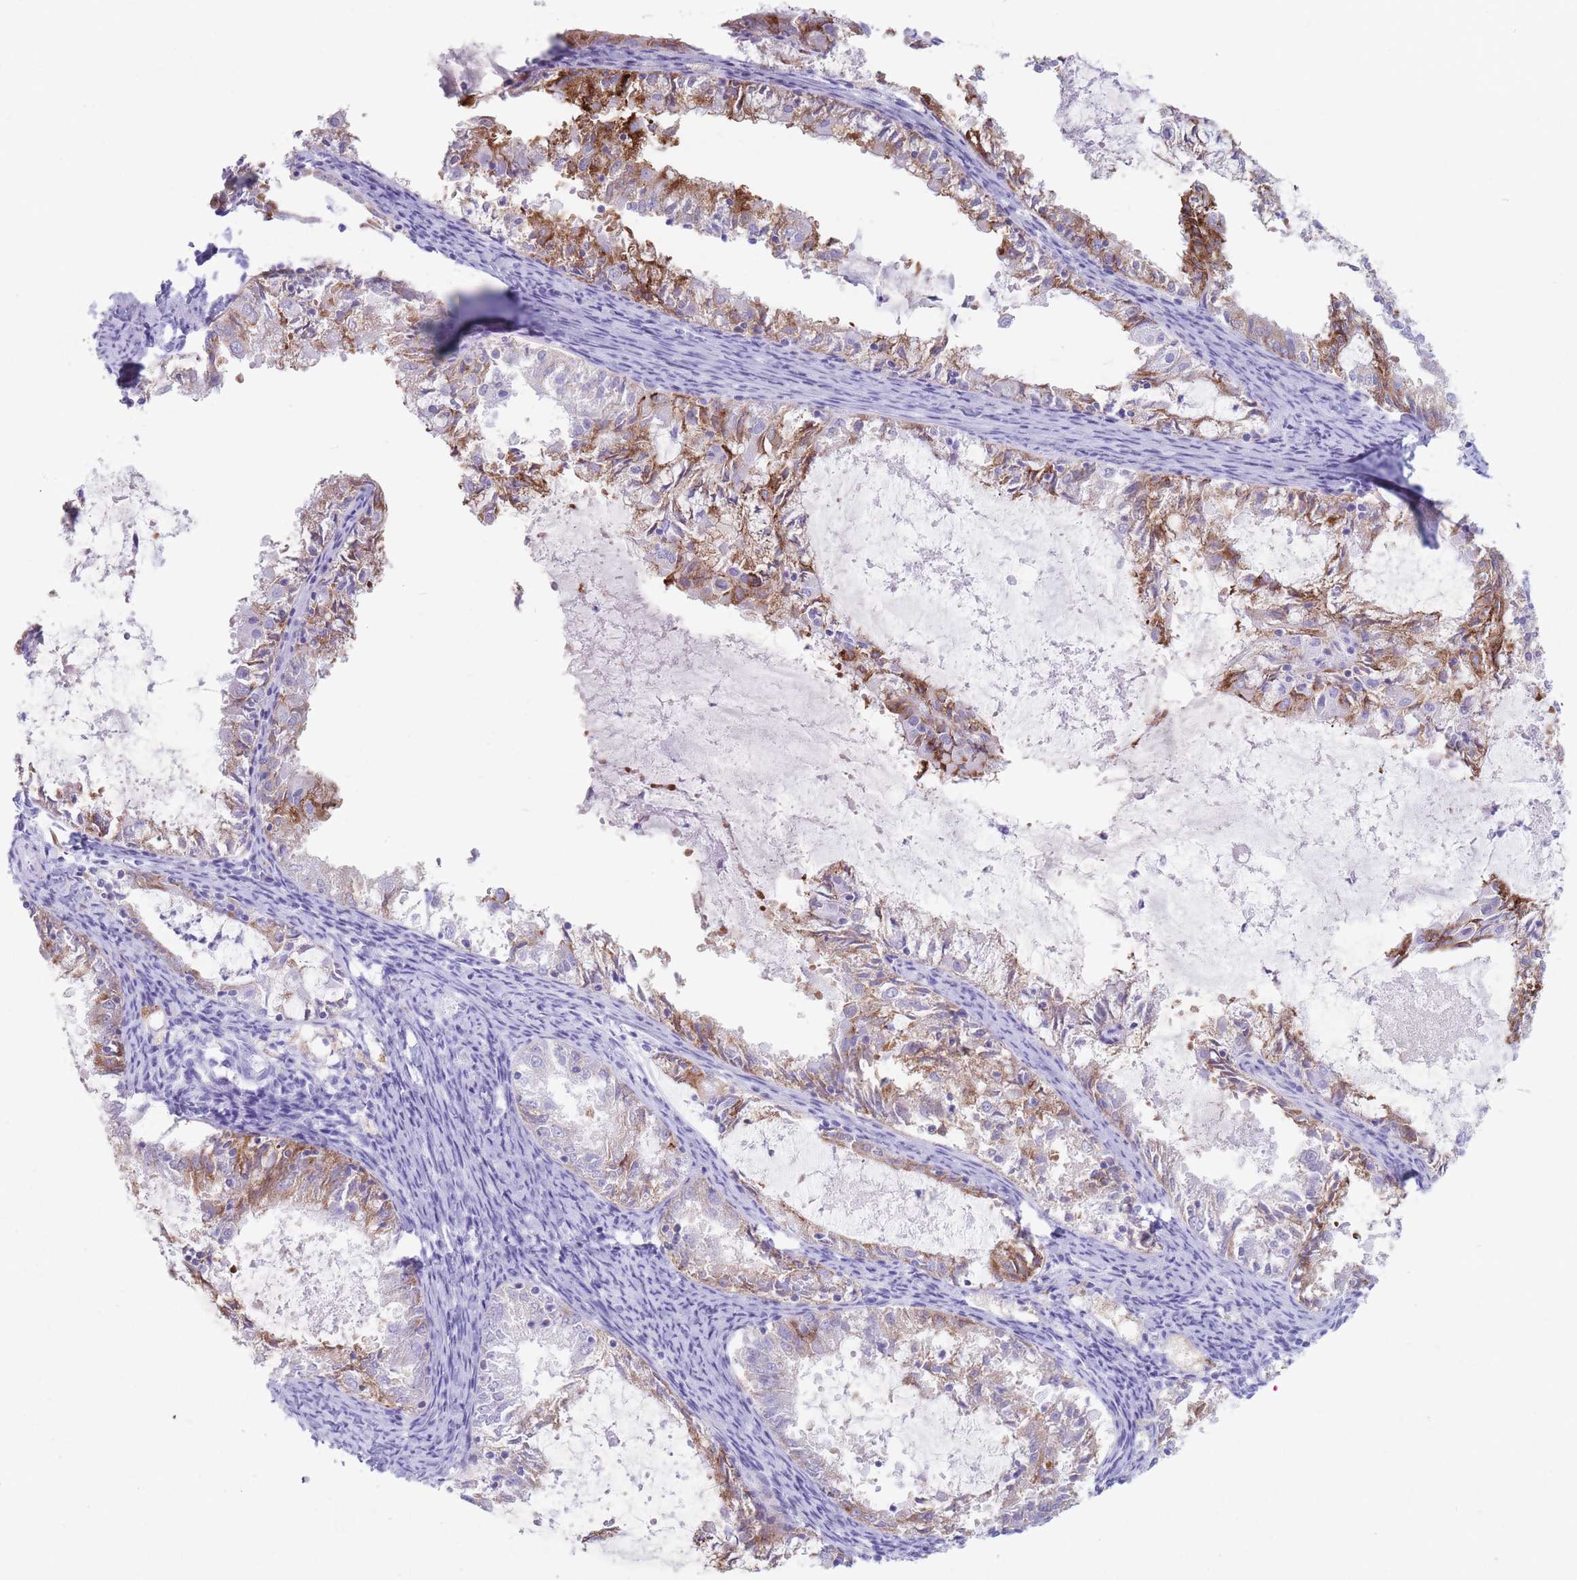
{"staining": {"intensity": "strong", "quantity": ">75%", "location": "cytoplasmic/membranous"}, "tissue": "endometrial cancer", "cell_type": "Tumor cells", "image_type": "cancer", "snomed": [{"axis": "morphology", "description": "Adenocarcinoma, NOS"}, {"axis": "topography", "description": "Endometrium"}], "caption": "Immunohistochemical staining of endometrial cancer (adenocarcinoma) reveals strong cytoplasmic/membranous protein positivity in approximately >75% of tumor cells. (Brightfield microscopy of DAB IHC at high magnification).", "gene": "ST3GAL5", "patient": {"sex": "female", "age": 57}}